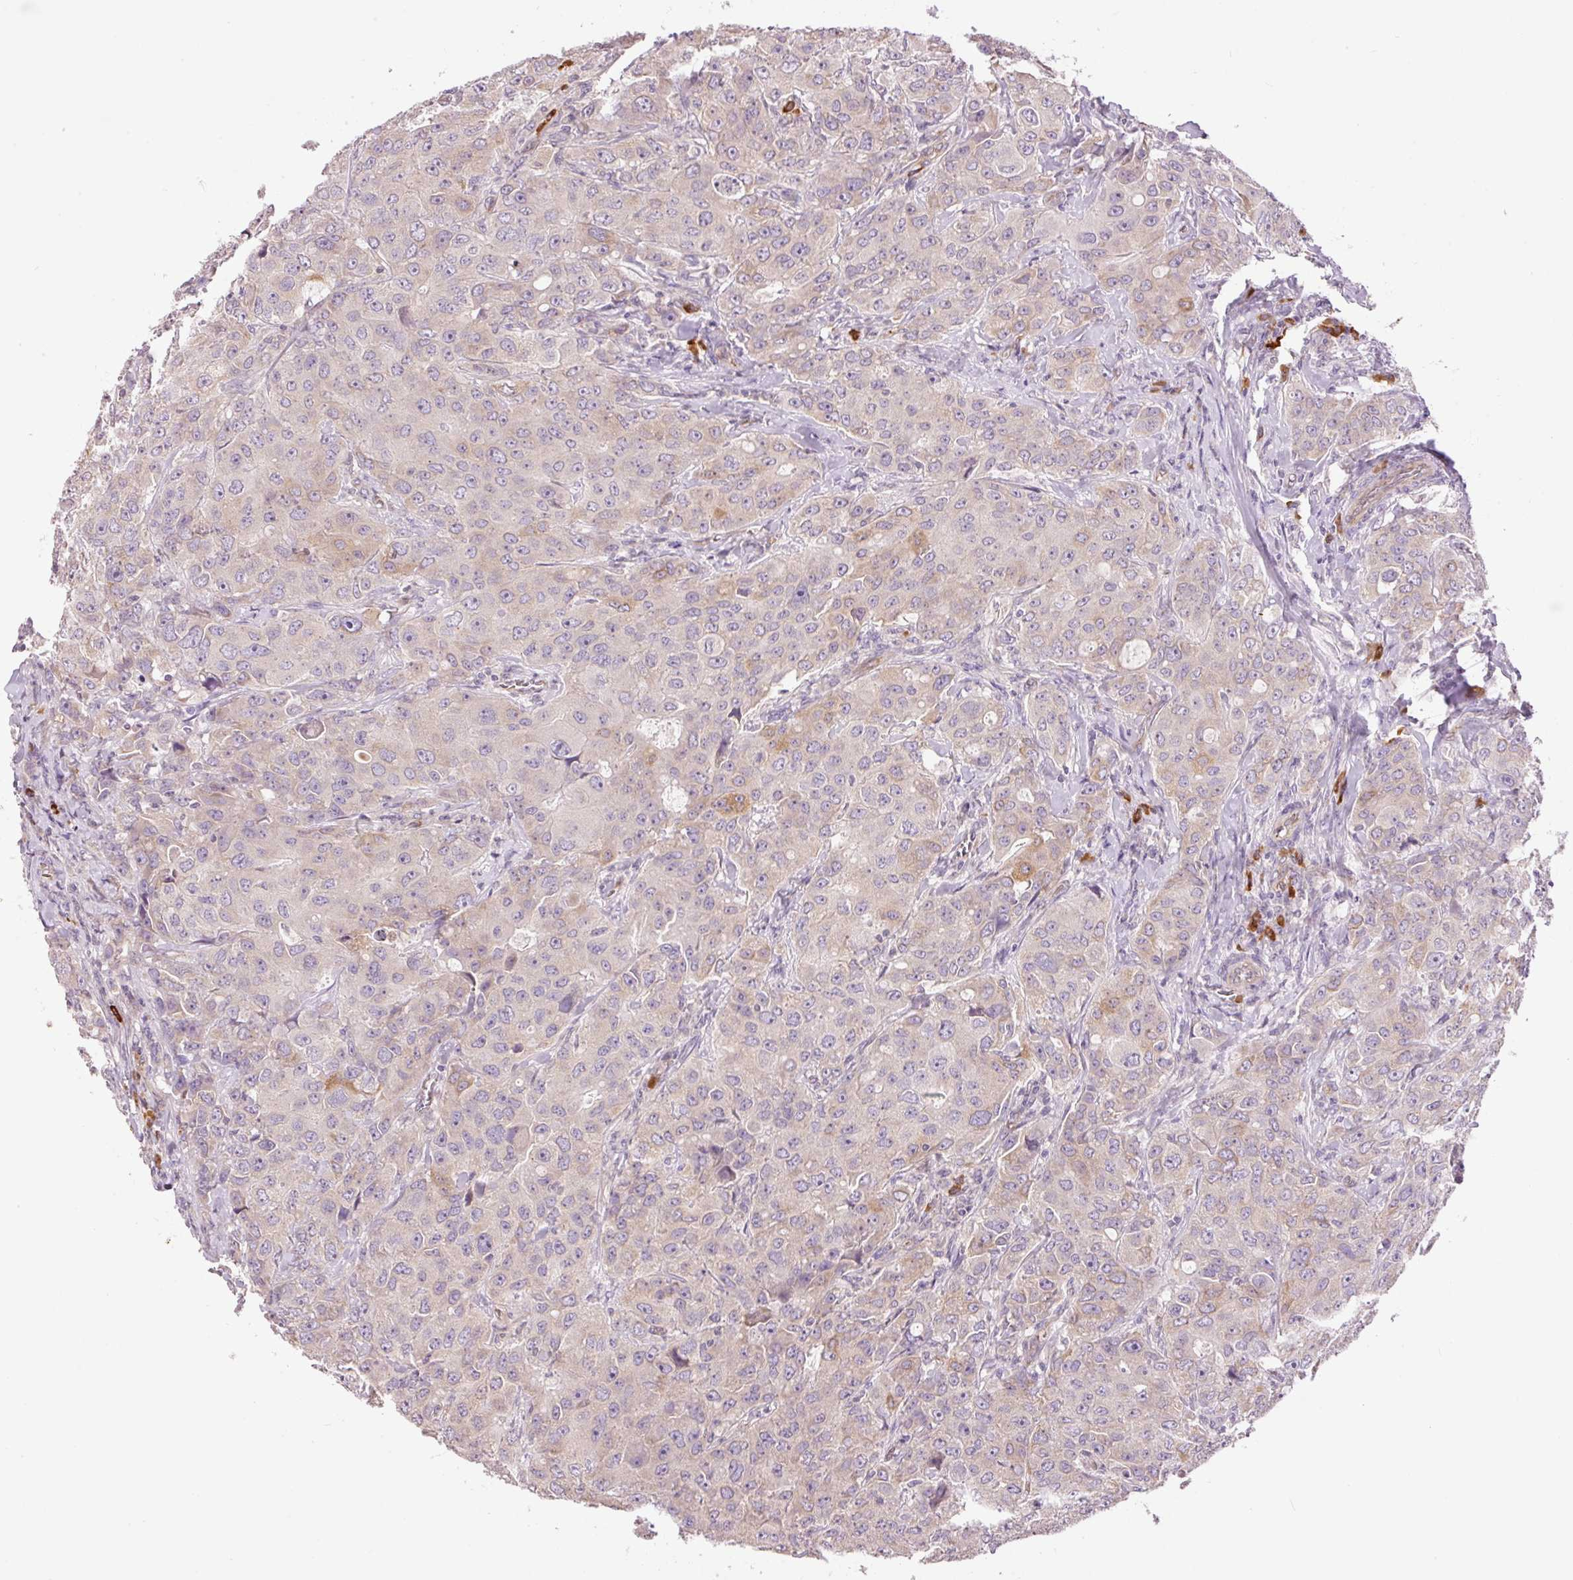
{"staining": {"intensity": "weak", "quantity": "<25%", "location": "cytoplasmic/membranous"}, "tissue": "breast cancer", "cell_type": "Tumor cells", "image_type": "cancer", "snomed": [{"axis": "morphology", "description": "Duct carcinoma"}, {"axis": "topography", "description": "Breast"}], "caption": "DAB immunohistochemical staining of breast invasive ductal carcinoma displays no significant expression in tumor cells.", "gene": "PNPLA5", "patient": {"sex": "female", "age": 43}}